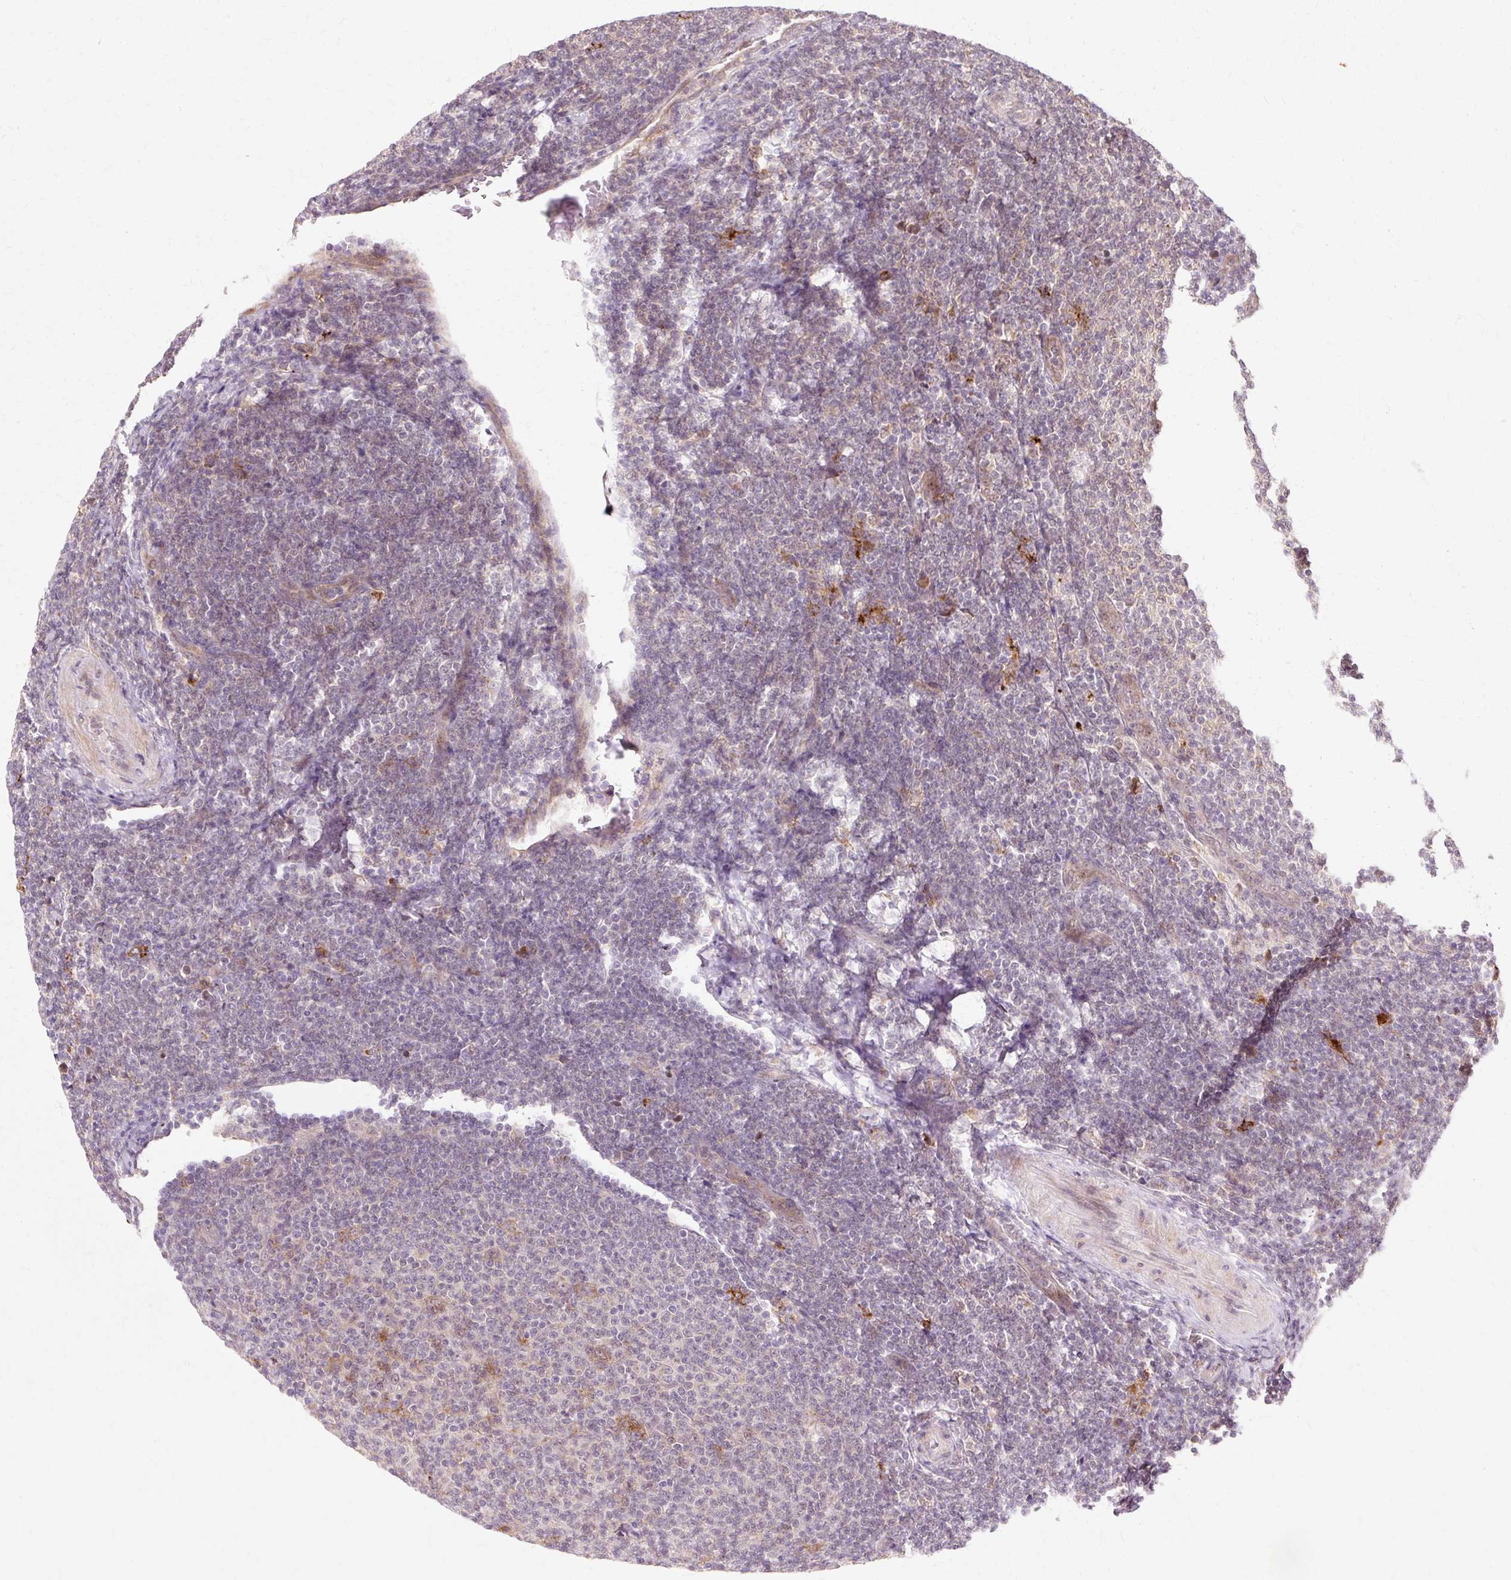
{"staining": {"intensity": "weak", "quantity": "<25%", "location": "cytoplasmic/membranous"}, "tissue": "lymphoma", "cell_type": "Tumor cells", "image_type": "cancer", "snomed": [{"axis": "morphology", "description": "Malignant lymphoma, non-Hodgkin's type, Low grade"}, {"axis": "topography", "description": "Lymph node"}], "caption": "There is no significant expression in tumor cells of lymphoma. (DAB (3,3'-diaminobenzidine) immunohistochemistry with hematoxylin counter stain).", "gene": "GEMIN2", "patient": {"sex": "male", "age": 66}}